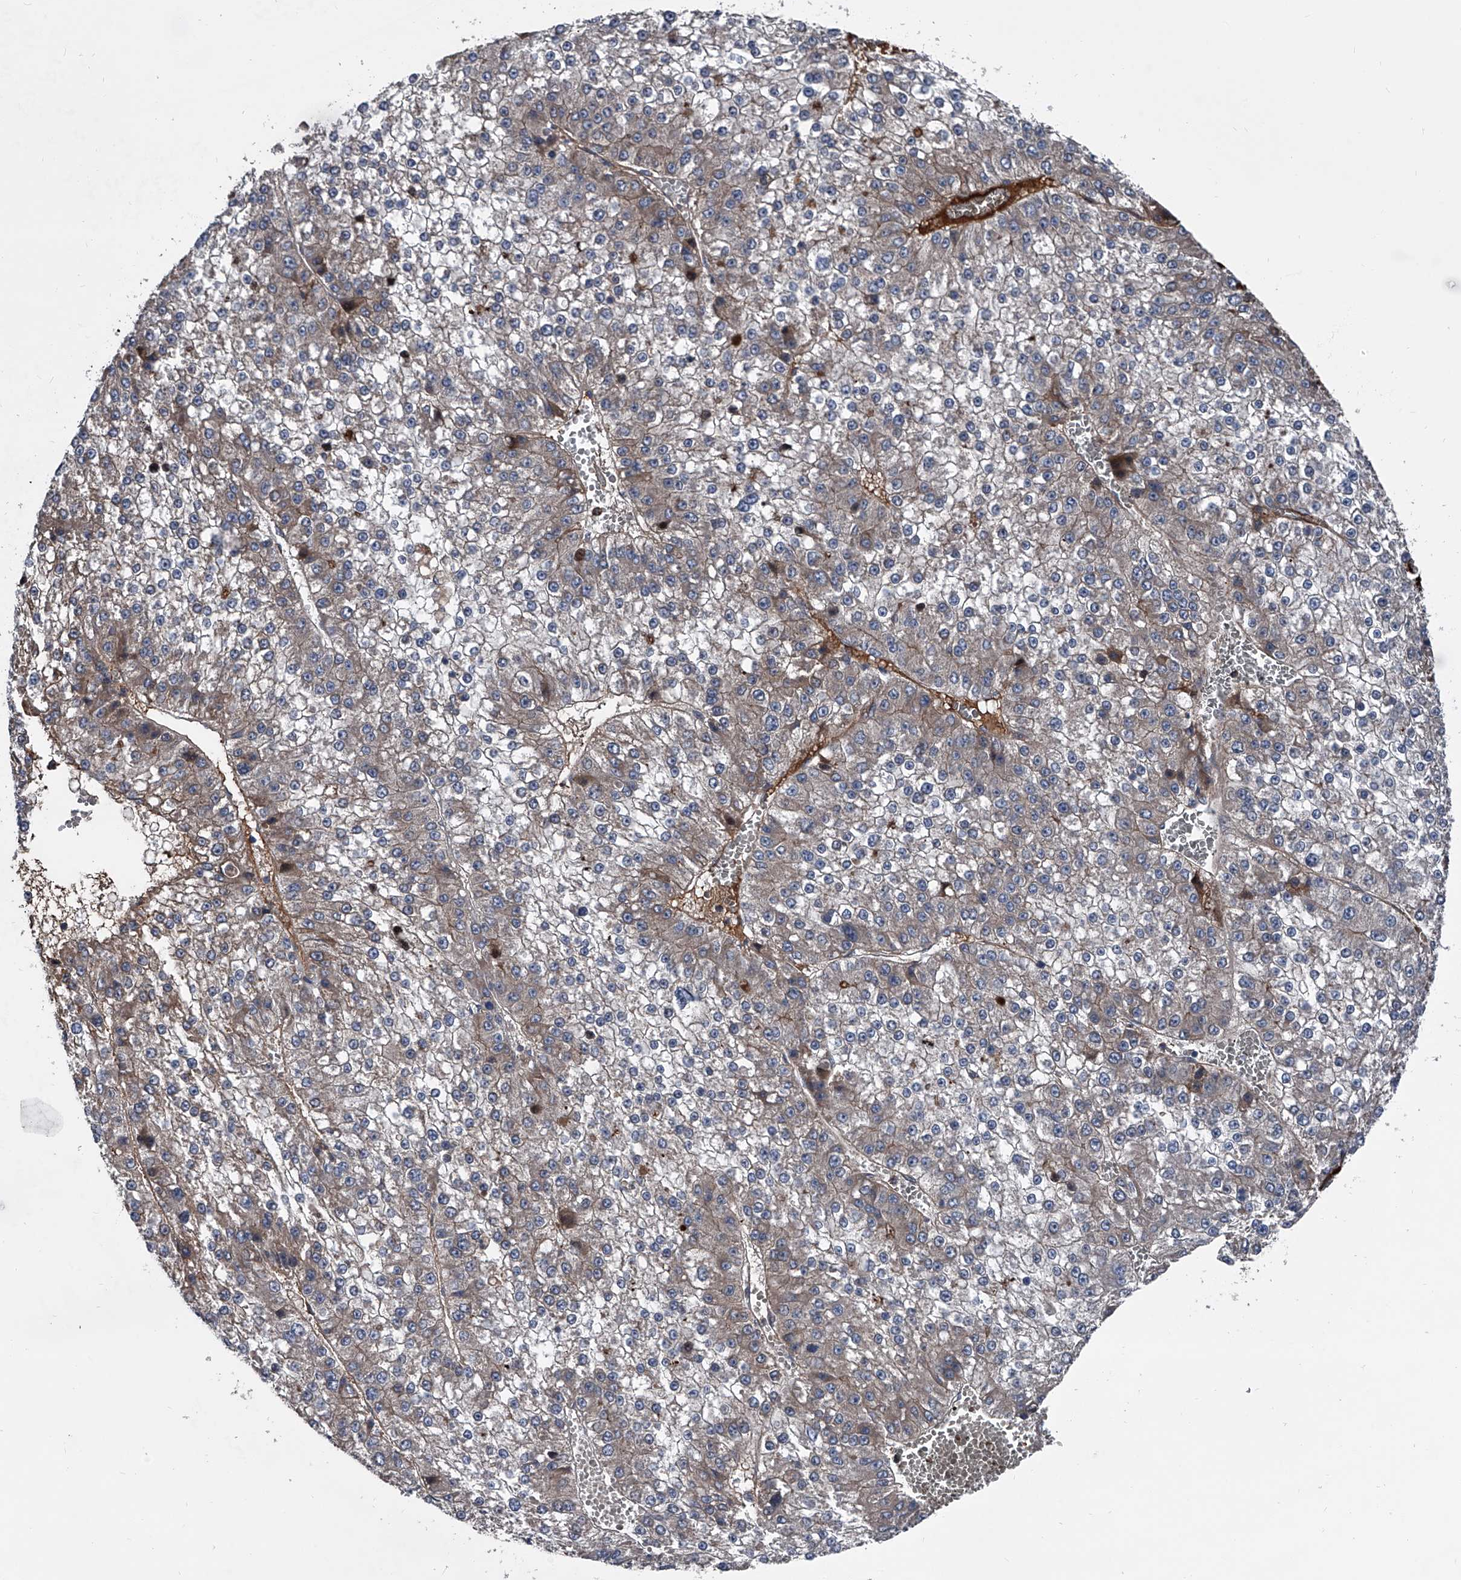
{"staining": {"intensity": "weak", "quantity": "<25%", "location": "cytoplasmic/membranous"}, "tissue": "liver cancer", "cell_type": "Tumor cells", "image_type": "cancer", "snomed": [{"axis": "morphology", "description": "Carcinoma, Hepatocellular, NOS"}, {"axis": "topography", "description": "Liver"}], "caption": "Tumor cells show no significant protein positivity in liver hepatocellular carcinoma.", "gene": "KIF13A", "patient": {"sex": "female", "age": 73}}